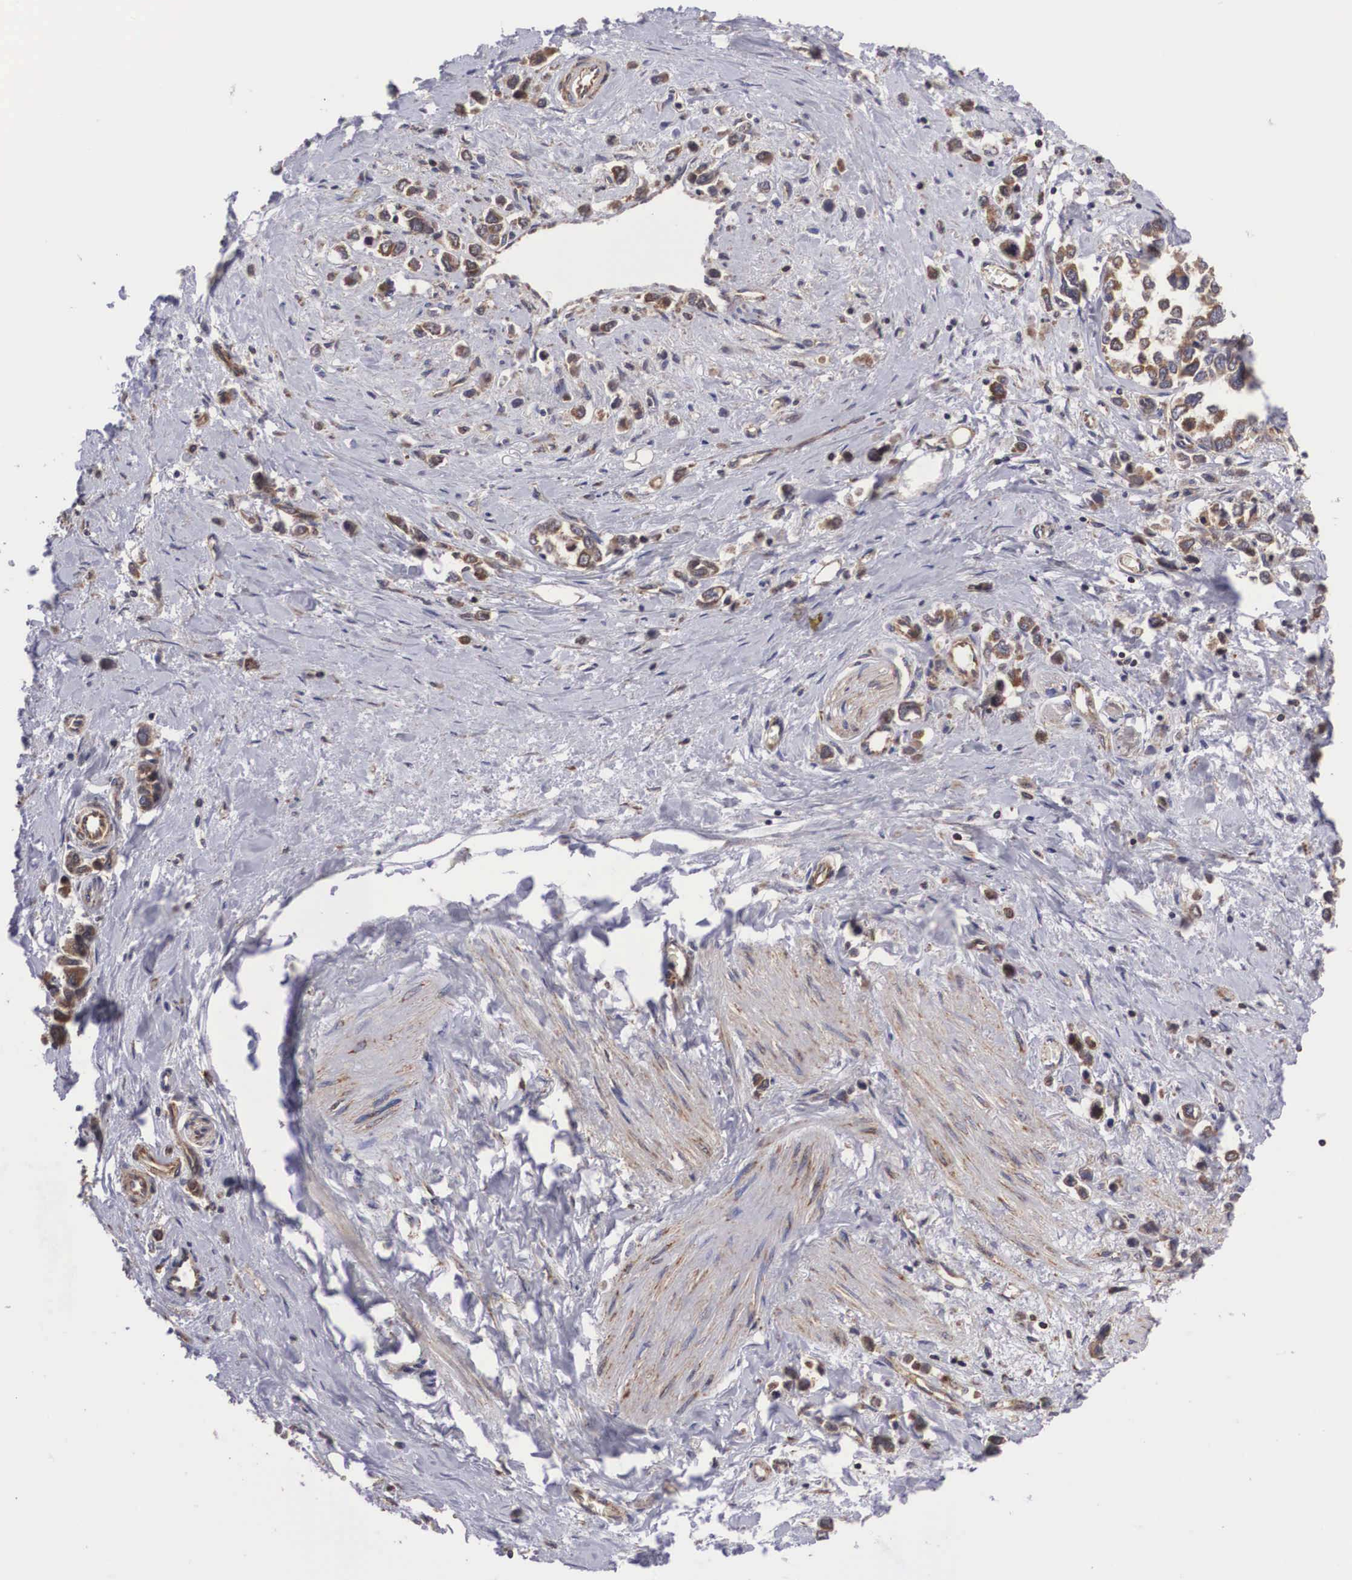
{"staining": {"intensity": "moderate", "quantity": ">75%", "location": "cytoplasmic/membranous"}, "tissue": "stomach cancer", "cell_type": "Tumor cells", "image_type": "cancer", "snomed": [{"axis": "morphology", "description": "Adenocarcinoma, NOS"}, {"axis": "topography", "description": "Stomach, upper"}], "caption": "A brown stain shows moderate cytoplasmic/membranous staining of a protein in adenocarcinoma (stomach) tumor cells.", "gene": "DHRS1", "patient": {"sex": "male", "age": 76}}